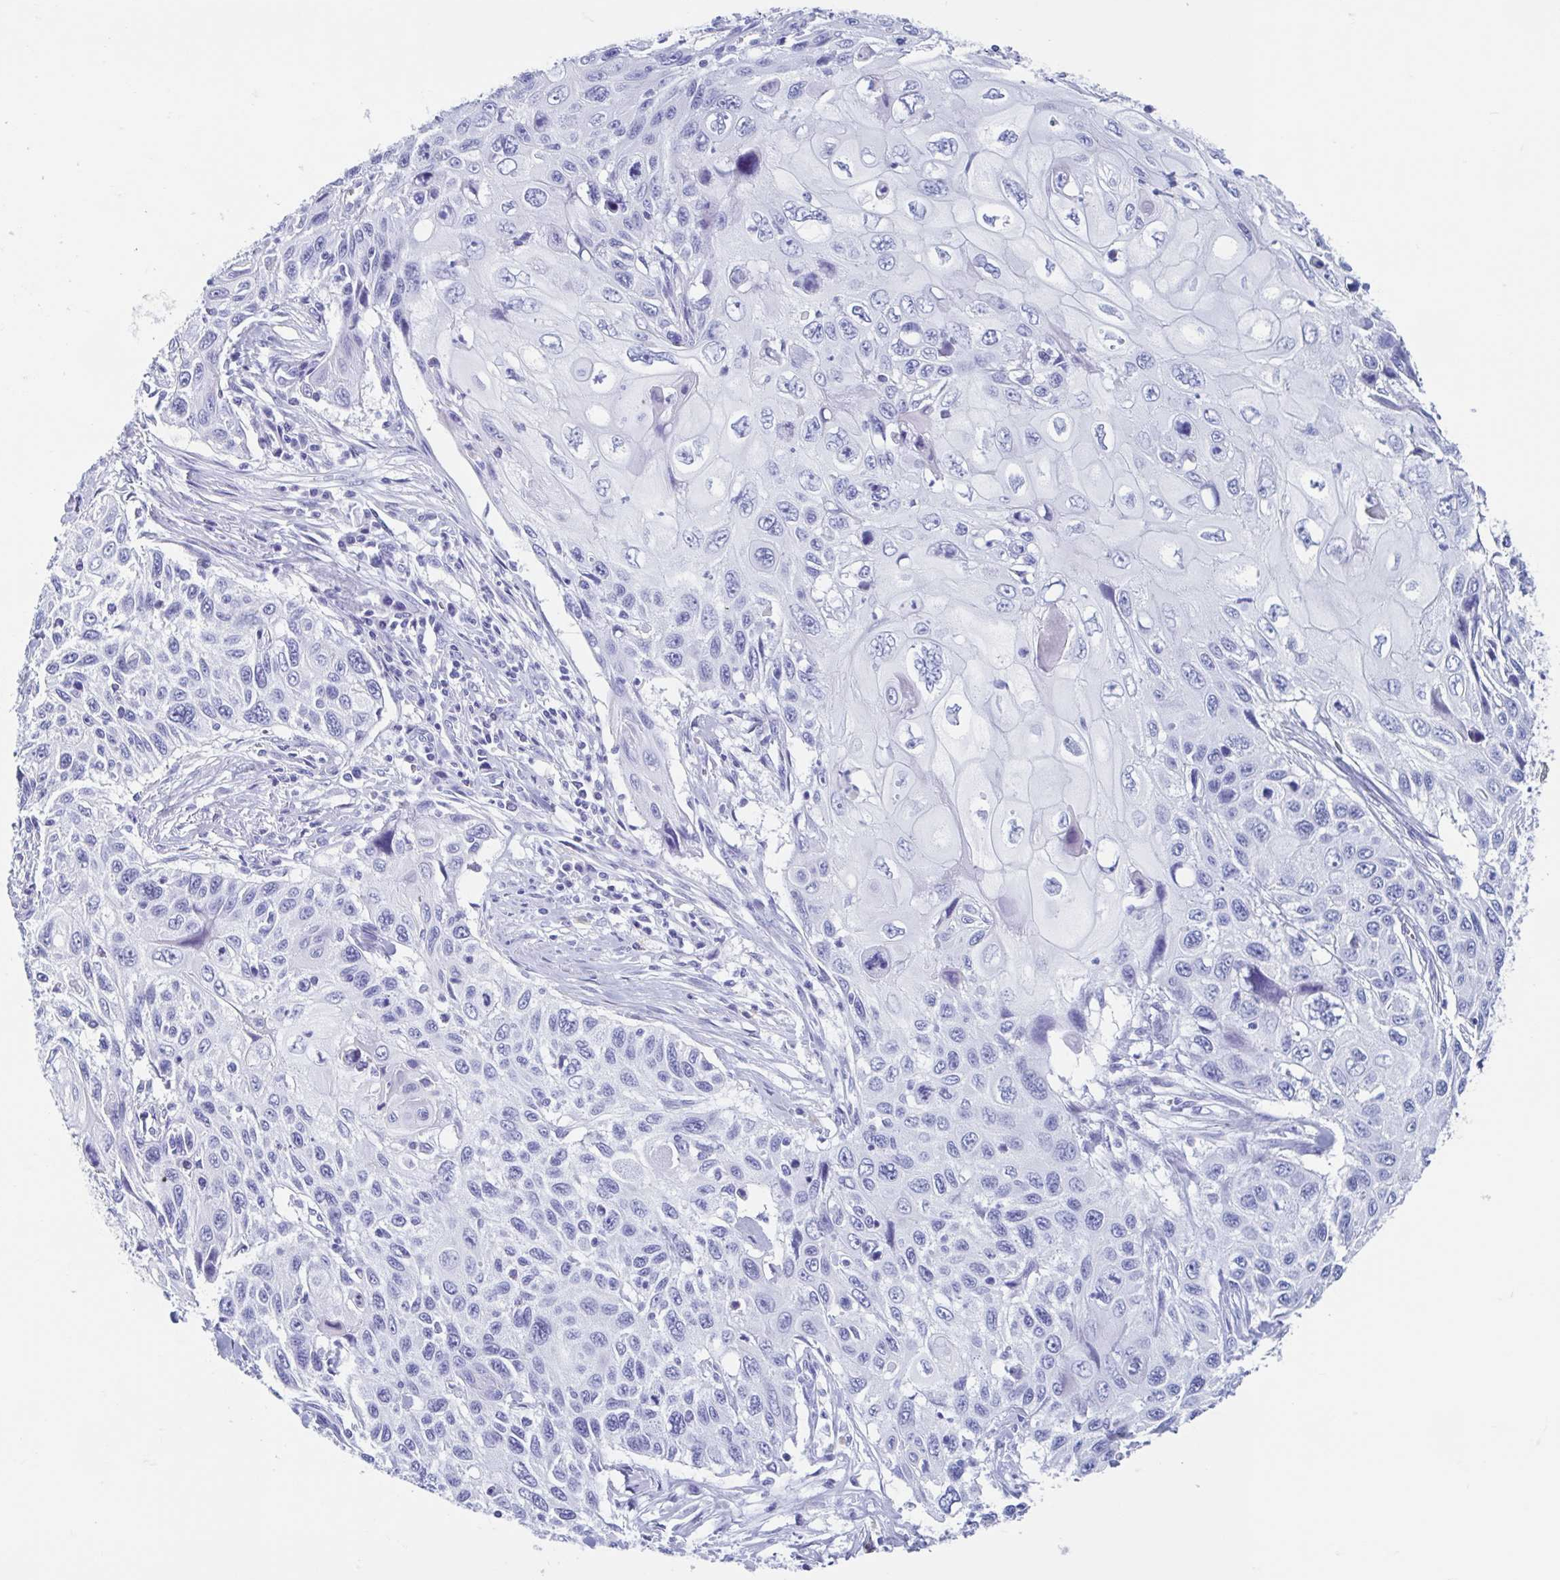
{"staining": {"intensity": "negative", "quantity": "none", "location": "none"}, "tissue": "cervical cancer", "cell_type": "Tumor cells", "image_type": "cancer", "snomed": [{"axis": "morphology", "description": "Squamous cell carcinoma, NOS"}, {"axis": "topography", "description": "Cervix"}], "caption": "This is a image of IHC staining of cervical squamous cell carcinoma, which shows no staining in tumor cells. (DAB IHC visualized using brightfield microscopy, high magnification).", "gene": "HDGFL1", "patient": {"sex": "female", "age": 70}}